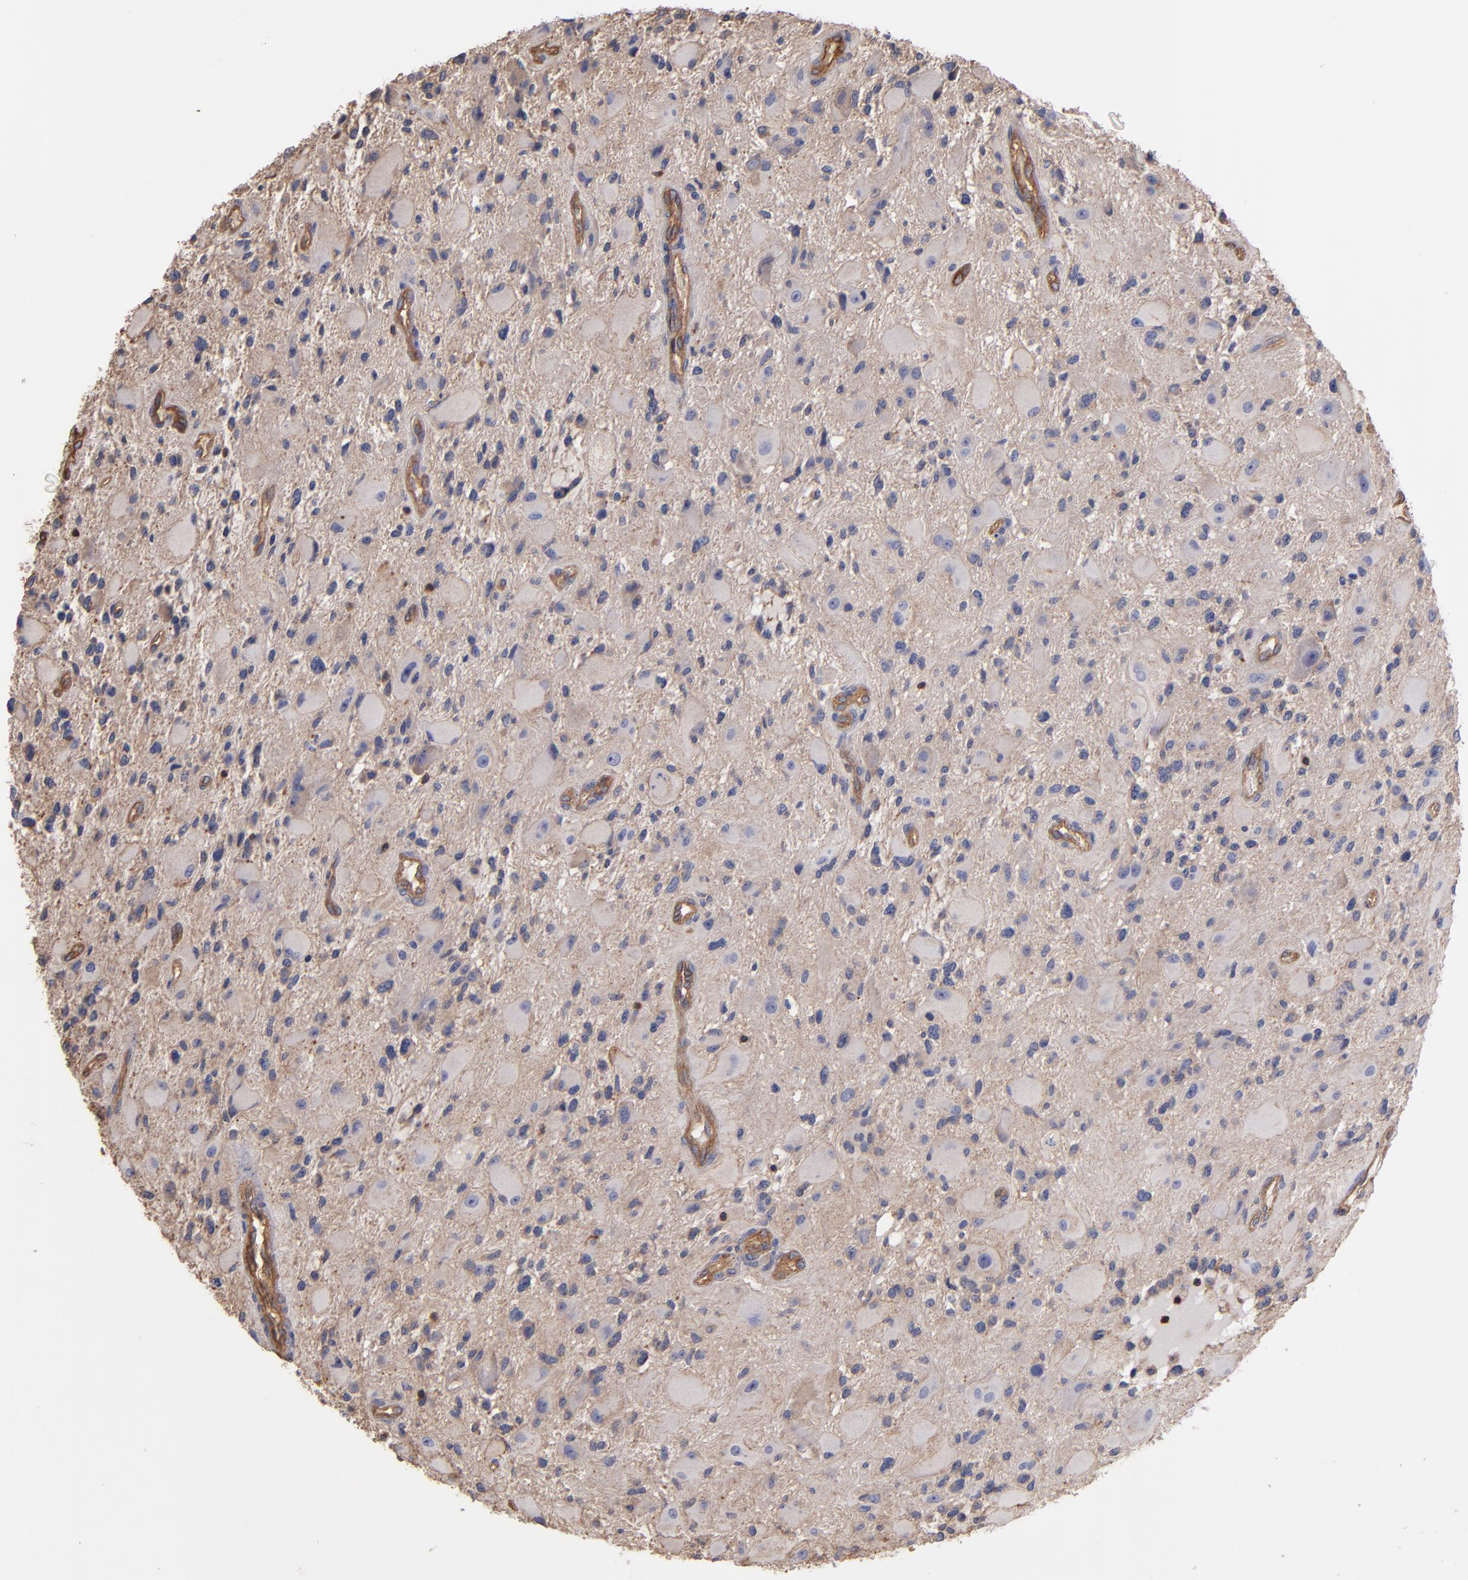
{"staining": {"intensity": "weak", "quantity": ">75%", "location": "cytoplasmic/membranous"}, "tissue": "glioma", "cell_type": "Tumor cells", "image_type": "cancer", "snomed": [{"axis": "morphology", "description": "Glioma, malignant, High grade"}, {"axis": "topography", "description": "Brain"}], "caption": "Immunohistochemistry (IHC) (DAB) staining of human malignant high-grade glioma reveals weak cytoplasmic/membranous protein positivity in about >75% of tumor cells.", "gene": "ESYT2", "patient": {"sex": "female", "age": 60}}